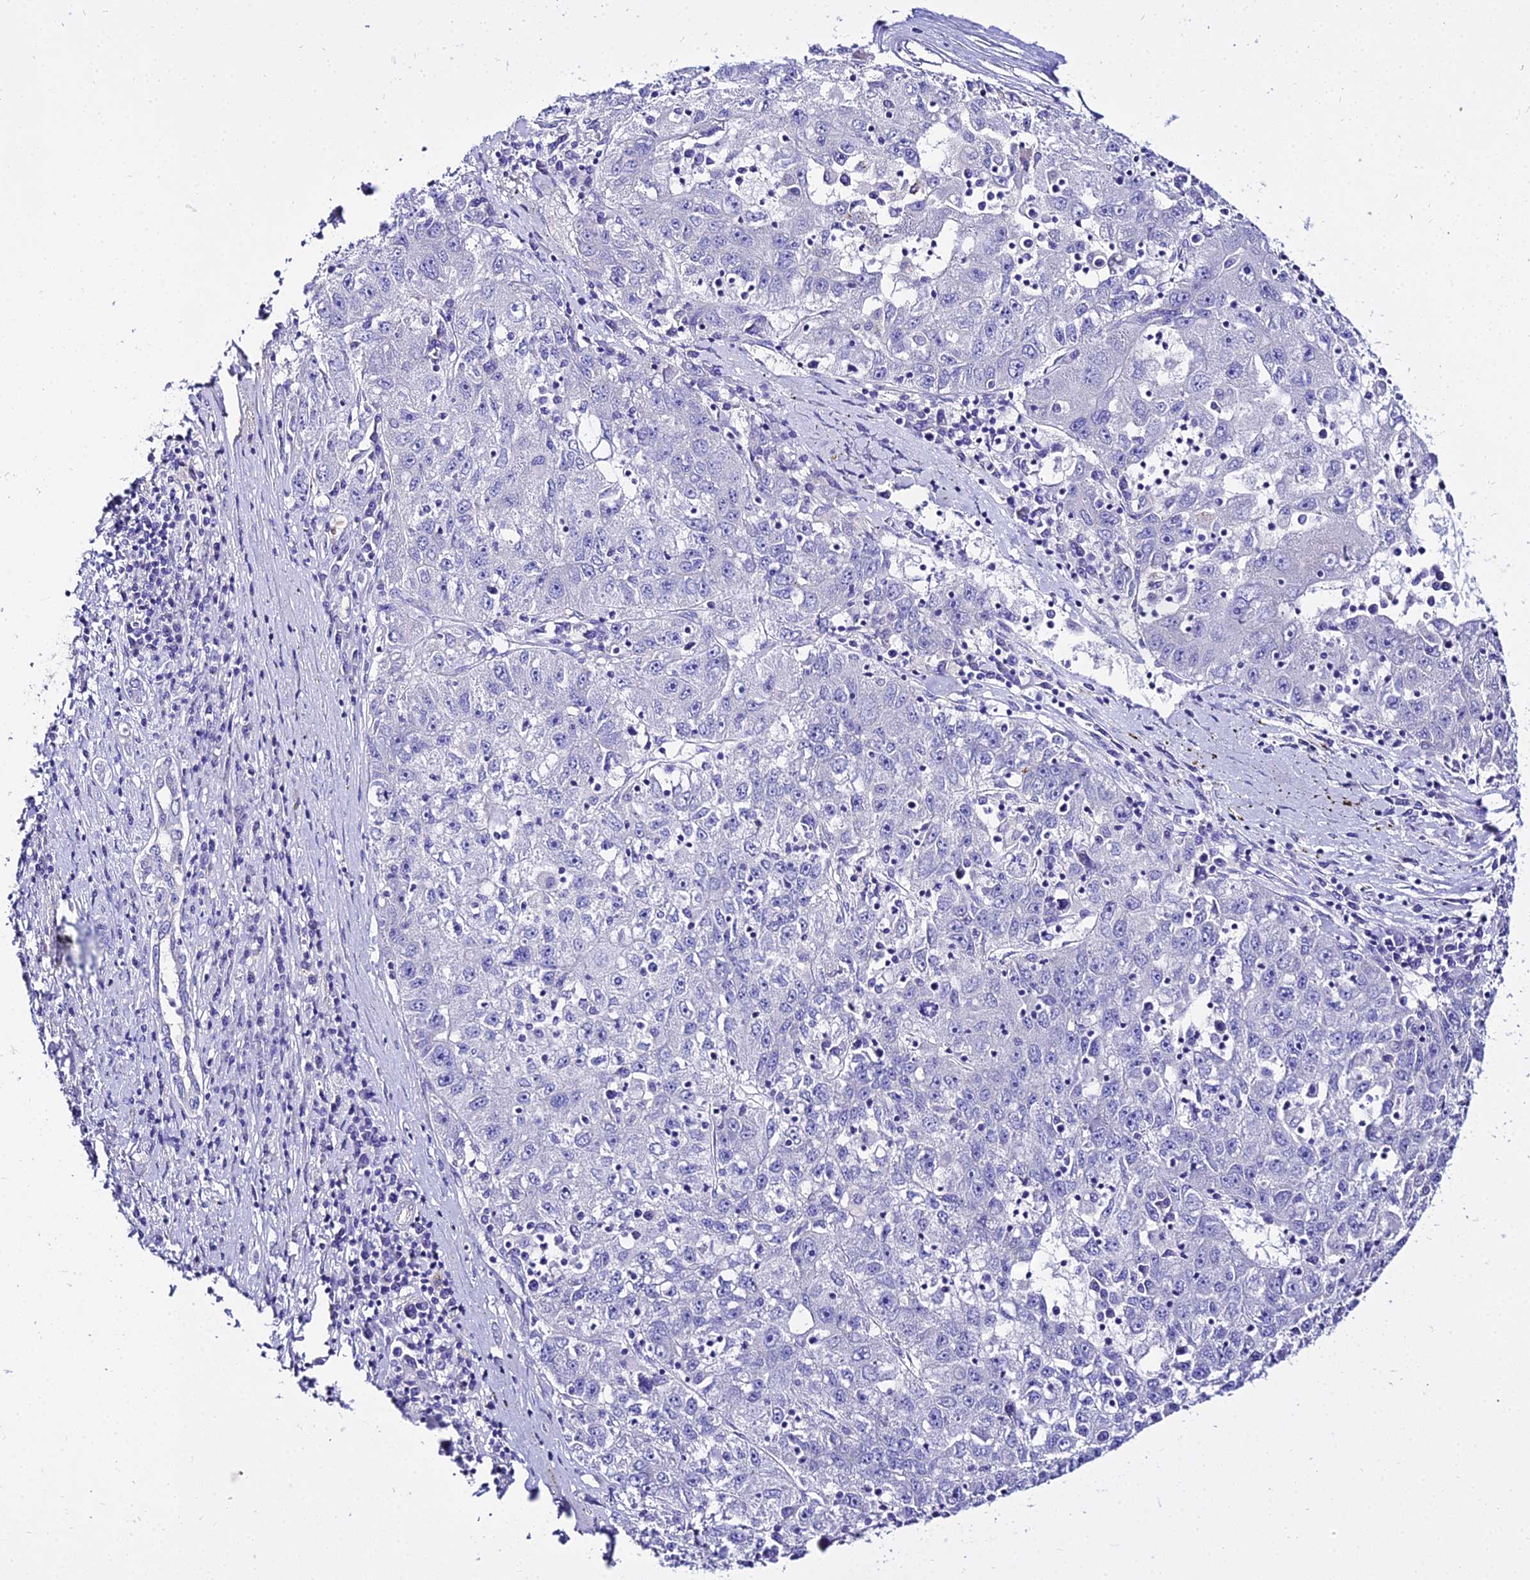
{"staining": {"intensity": "negative", "quantity": "none", "location": "none"}, "tissue": "liver cancer", "cell_type": "Tumor cells", "image_type": "cancer", "snomed": [{"axis": "morphology", "description": "Carcinoma, Hepatocellular, NOS"}, {"axis": "topography", "description": "Liver"}], "caption": "Human liver cancer (hepatocellular carcinoma) stained for a protein using immunohistochemistry (IHC) exhibits no expression in tumor cells.", "gene": "TUBA3D", "patient": {"sex": "male", "age": 49}}